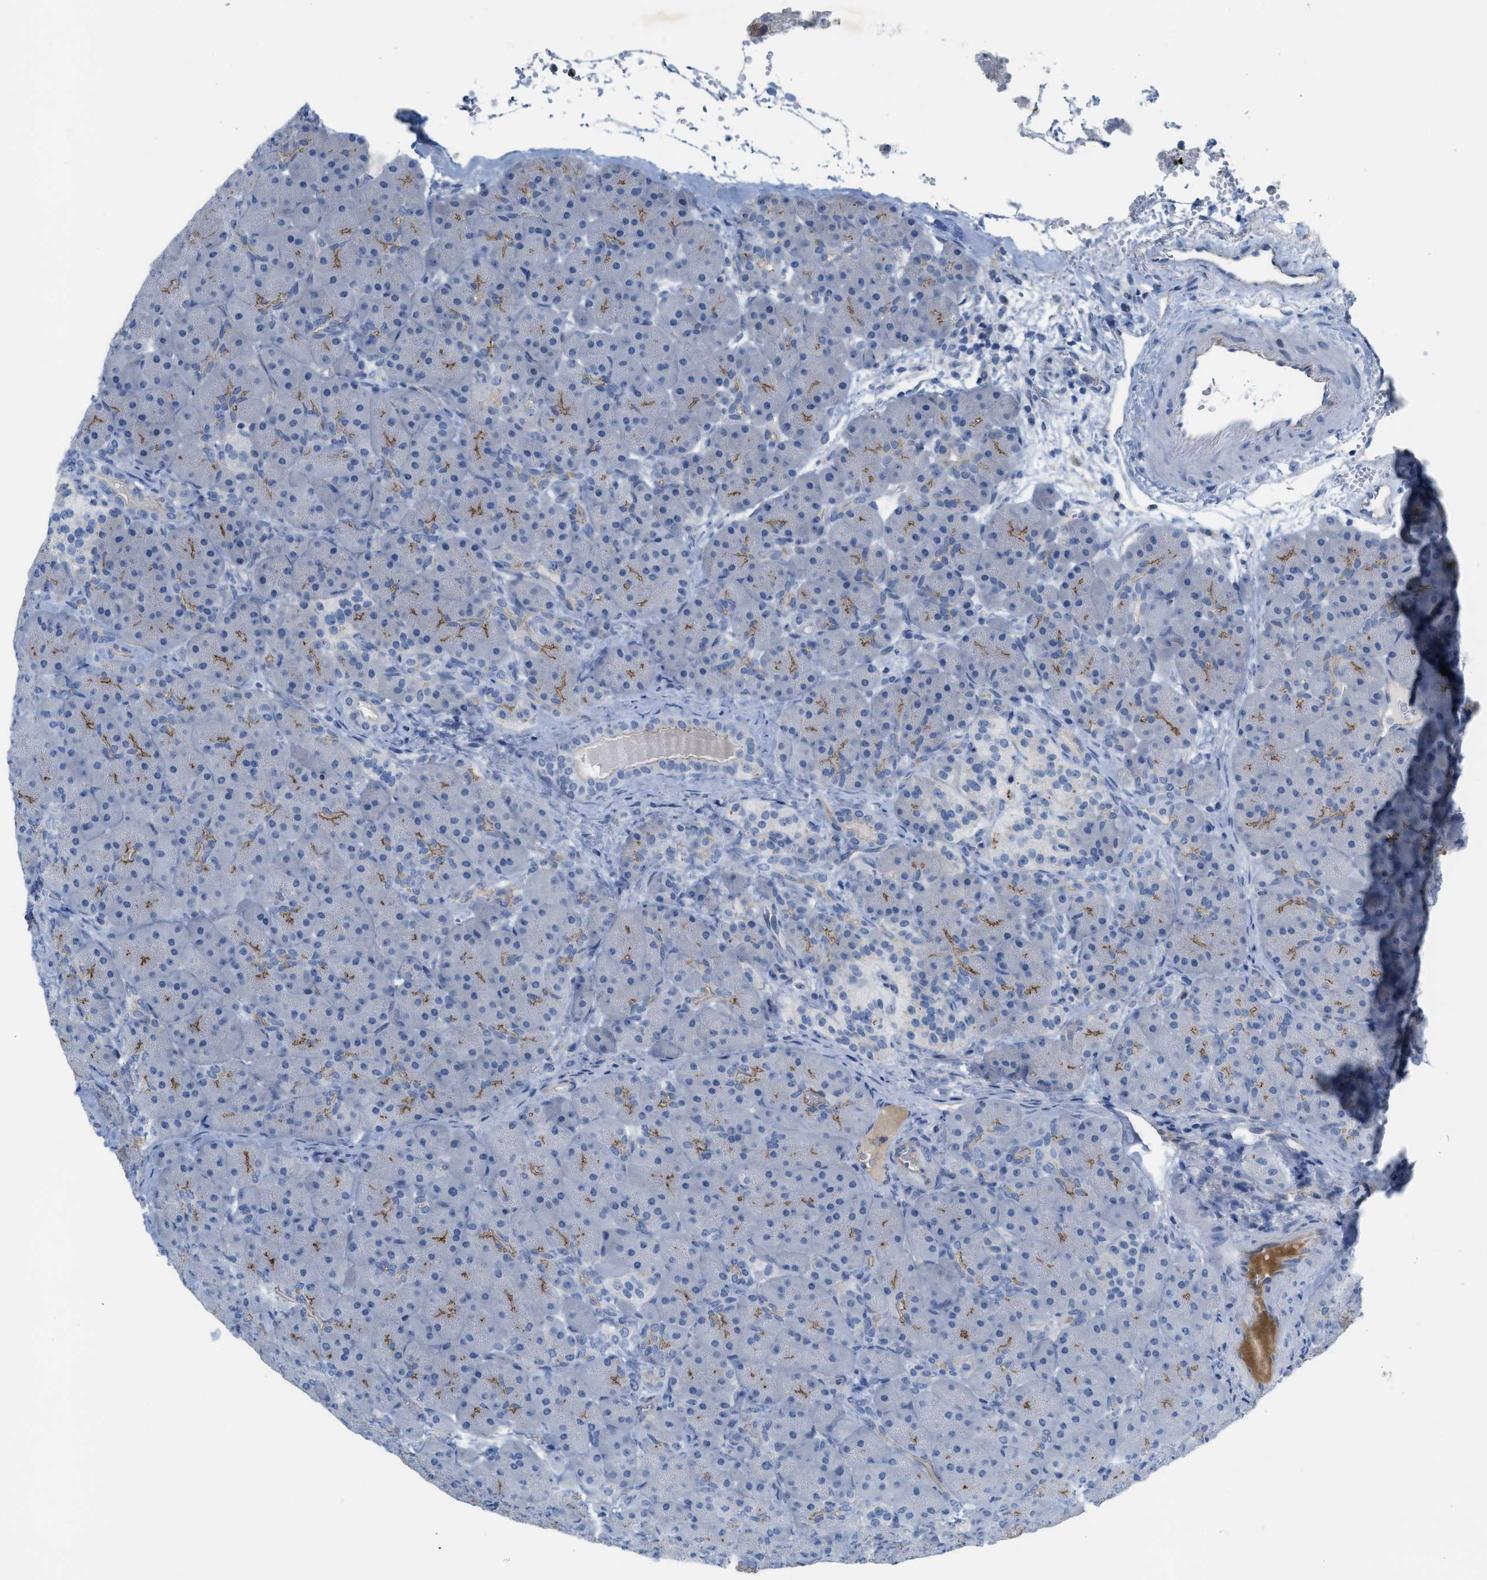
{"staining": {"intensity": "moderate", "quantity": "25%-75%", "location": "cytoplasmic/membranous"}, "tissue": "pancreas", "cell_type": "Exocrine glandular cells", "image_type": "normal", "snomed": [{"axis": "morphology", "description": "Normal tissue, NOS"}, {"axis": "topography", "description": "Pancreas"}], "caption": "Human pancreas stained with a brown dye shows moderate cytoplasmic/membranous positive staining in about 25%-75% of exocrine glandular cells.", "gene": "CRB3", "patient": {"sex": "male", "age": 66}}